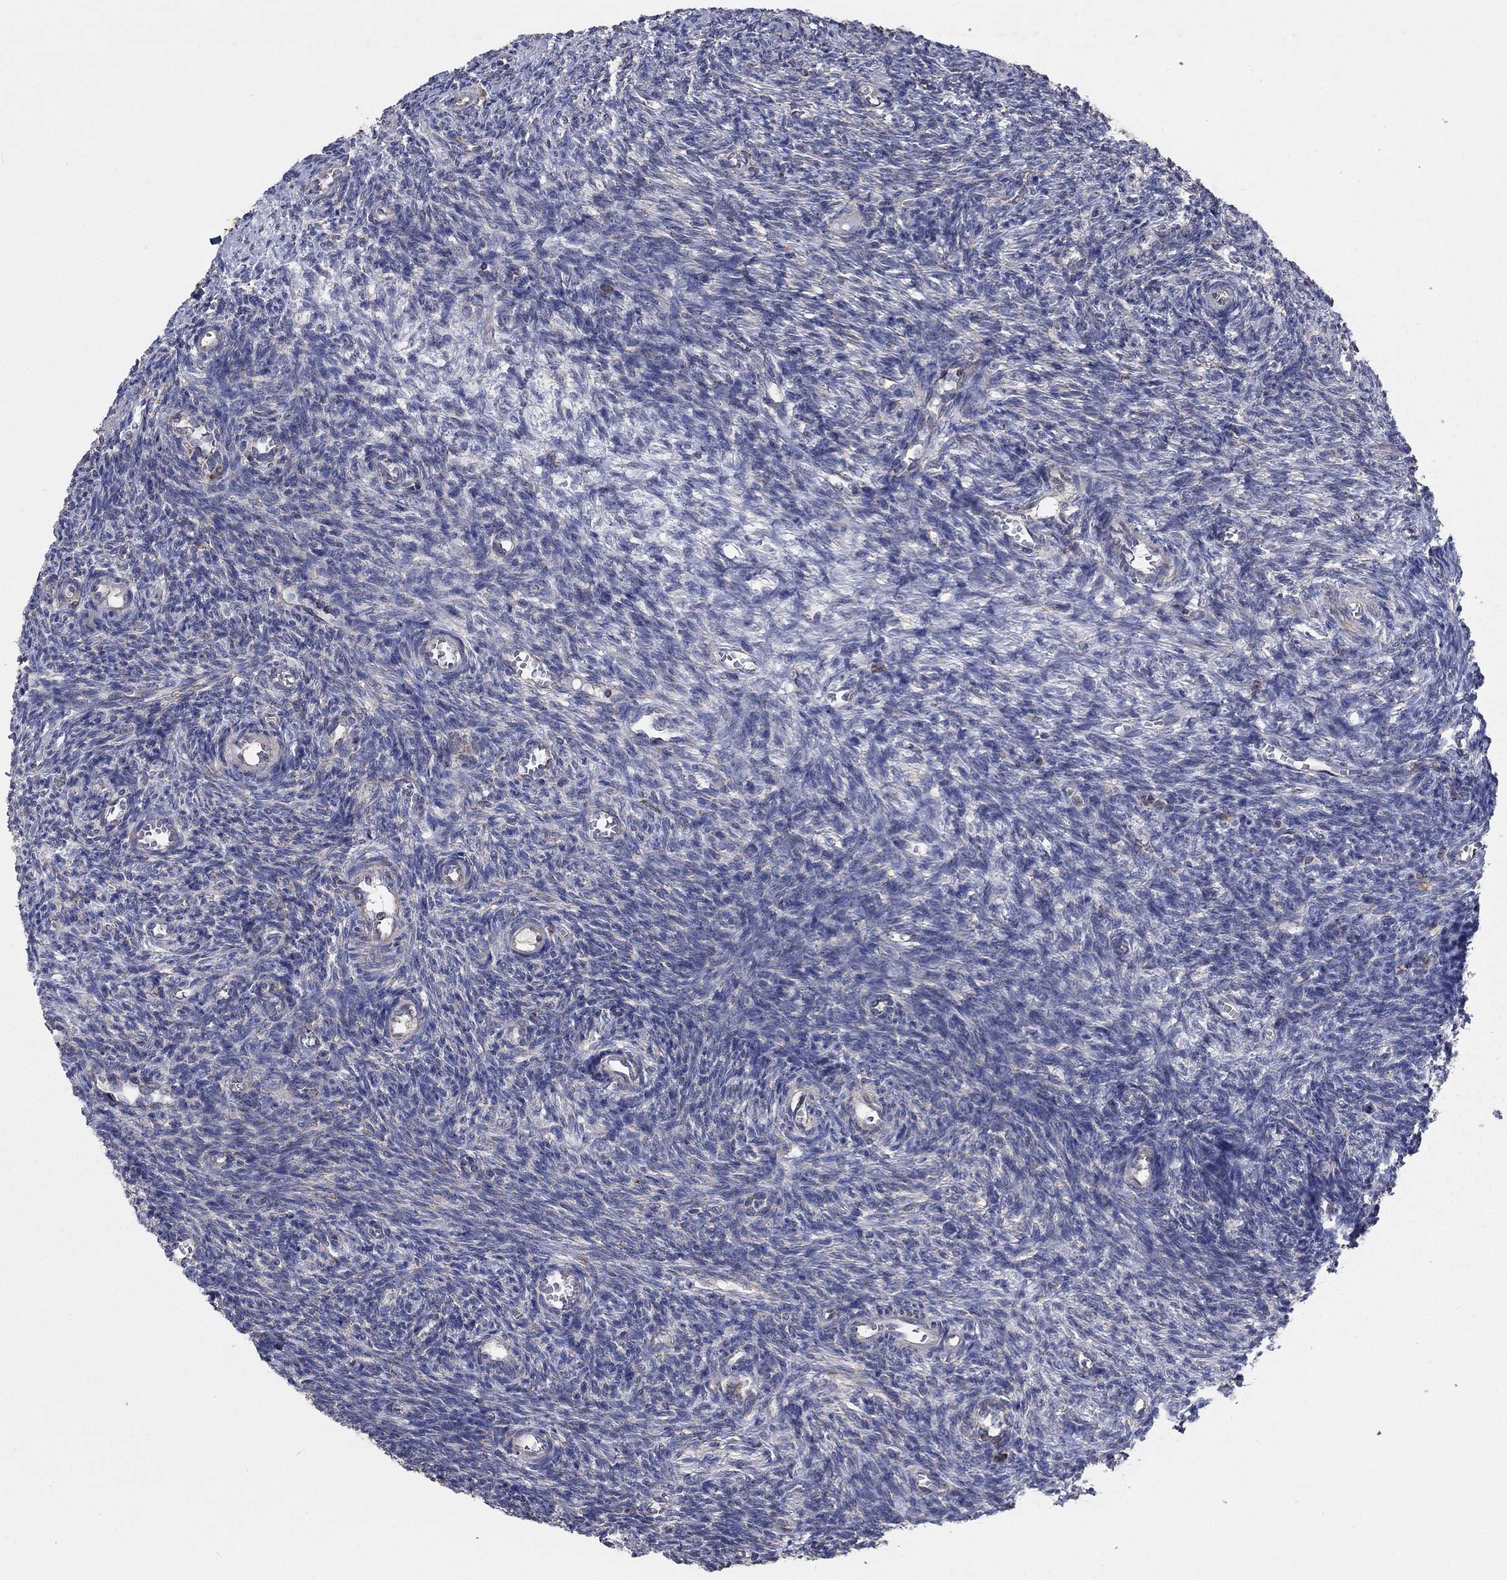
{"staining": {"intensity": "negative", "quantity": "none", "location": "none"}, "tissue": "ovary", "cell_type": "Follicle cells", "image_type": "normal", "snomed": [{"axis": "morphology", "description": "Normal tissue, NOS"}, {"axis": "topography", "description": "Ovary"}], "caption": "A micrograph of human ovary is negative for staining in follicle cells. (DAB immunohistochemistry, high magnification).", "gene": "NCEH1", "patient": {"sex": "female", "age": 27}}